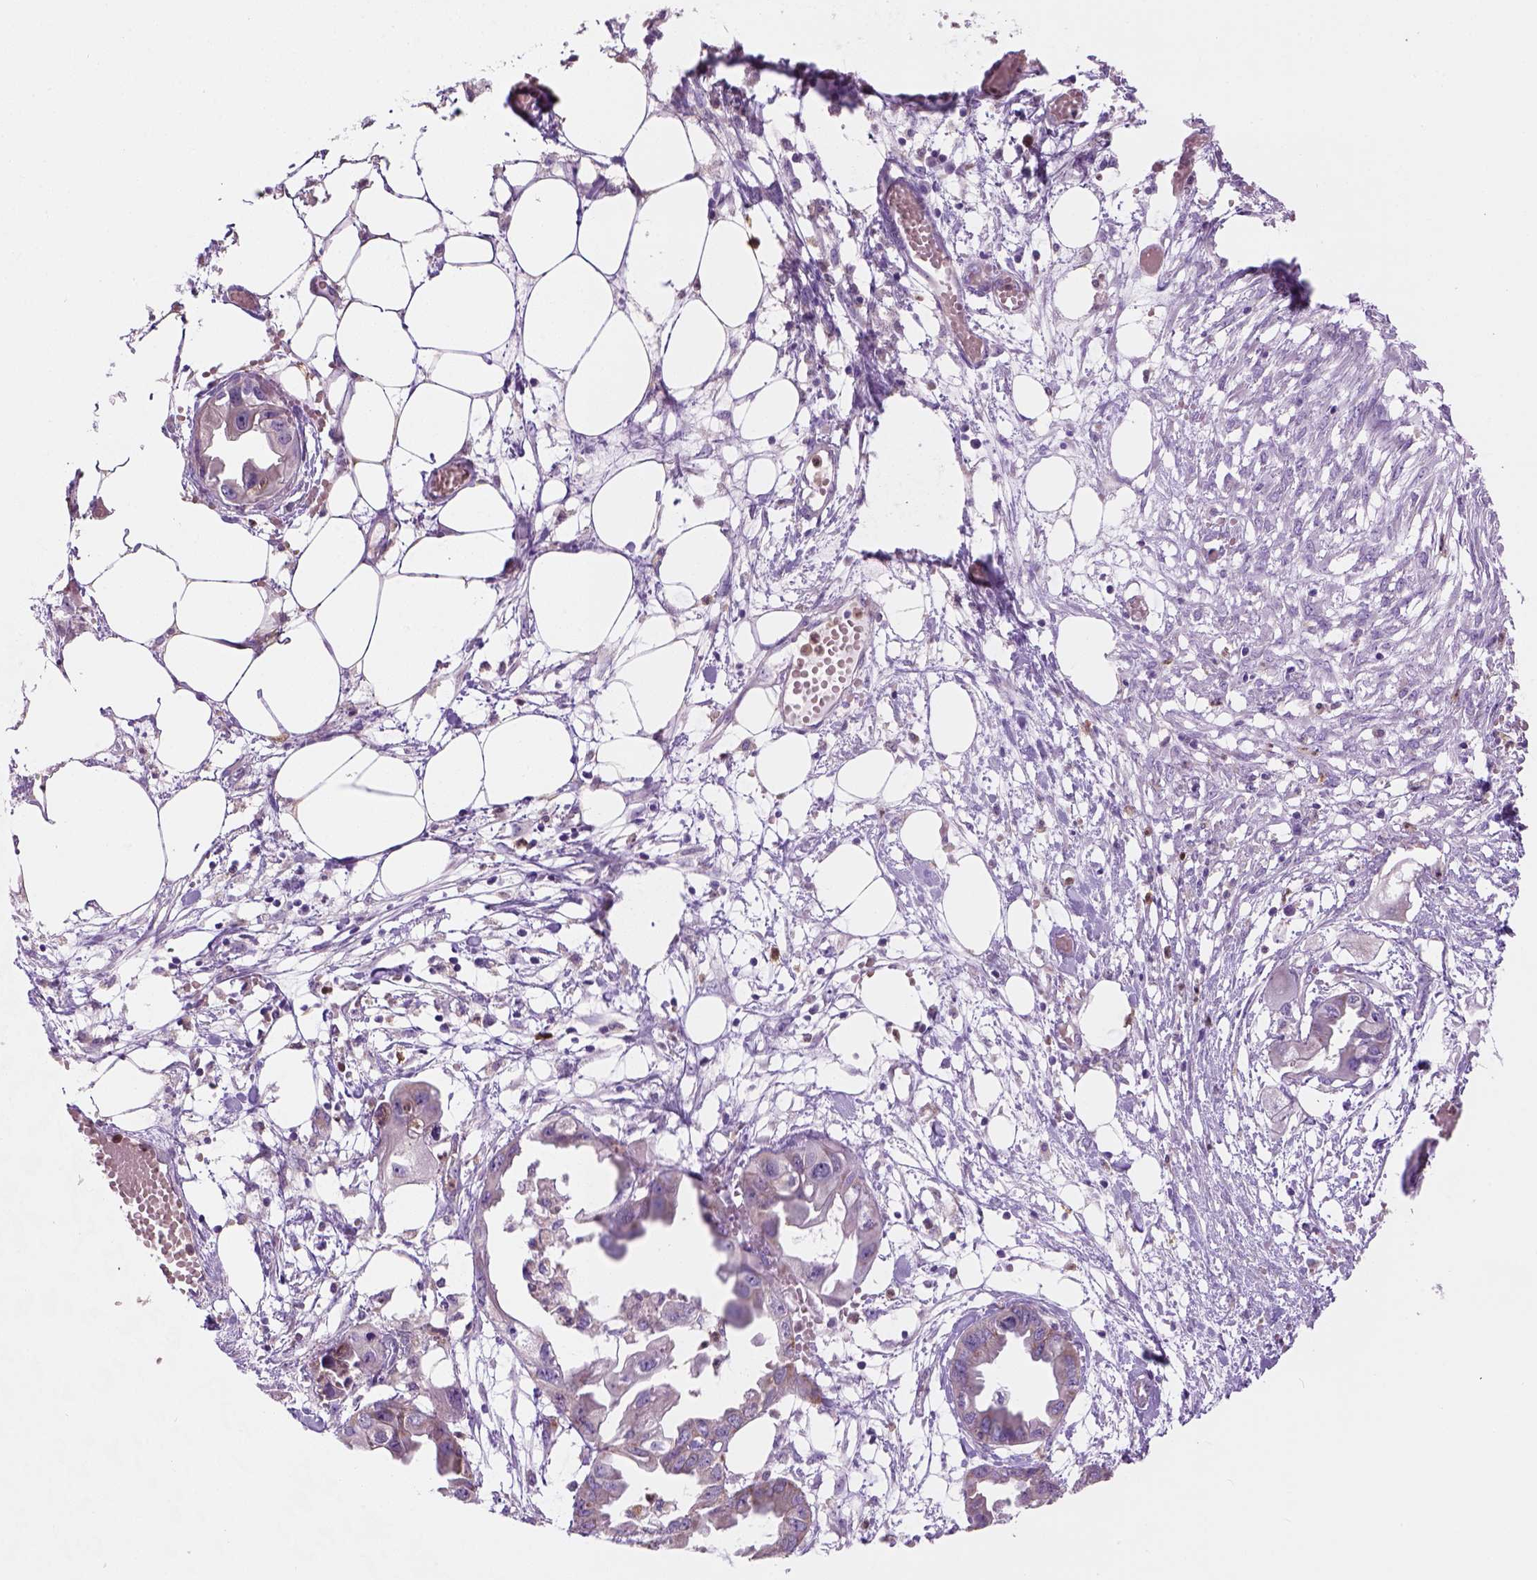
{"staining": {"intensity": "weak", "quantity": "<25%", "location": "cytoplasmic/membranous"}, "tissue": "endometrial cancer", "cell_type": "Tumor cells", "image_type": "cancer", "snomed": [{"axis": "morphology", "description": "Adenocarcinoma, NOS"}, {"axis": "morphology", "description": "Adenocarcinoma, metastatic, NOS"}, {"axis": "topography", "description": "Adipose tissue"}, {"axis": "topography", "description": "Endometrium"}], "caption": "Tumor cells show no significant expression in endometrial cancer (adenocarcinoma).", "gene": "CD84", "patient": {"sex": "female", "age": 67}}